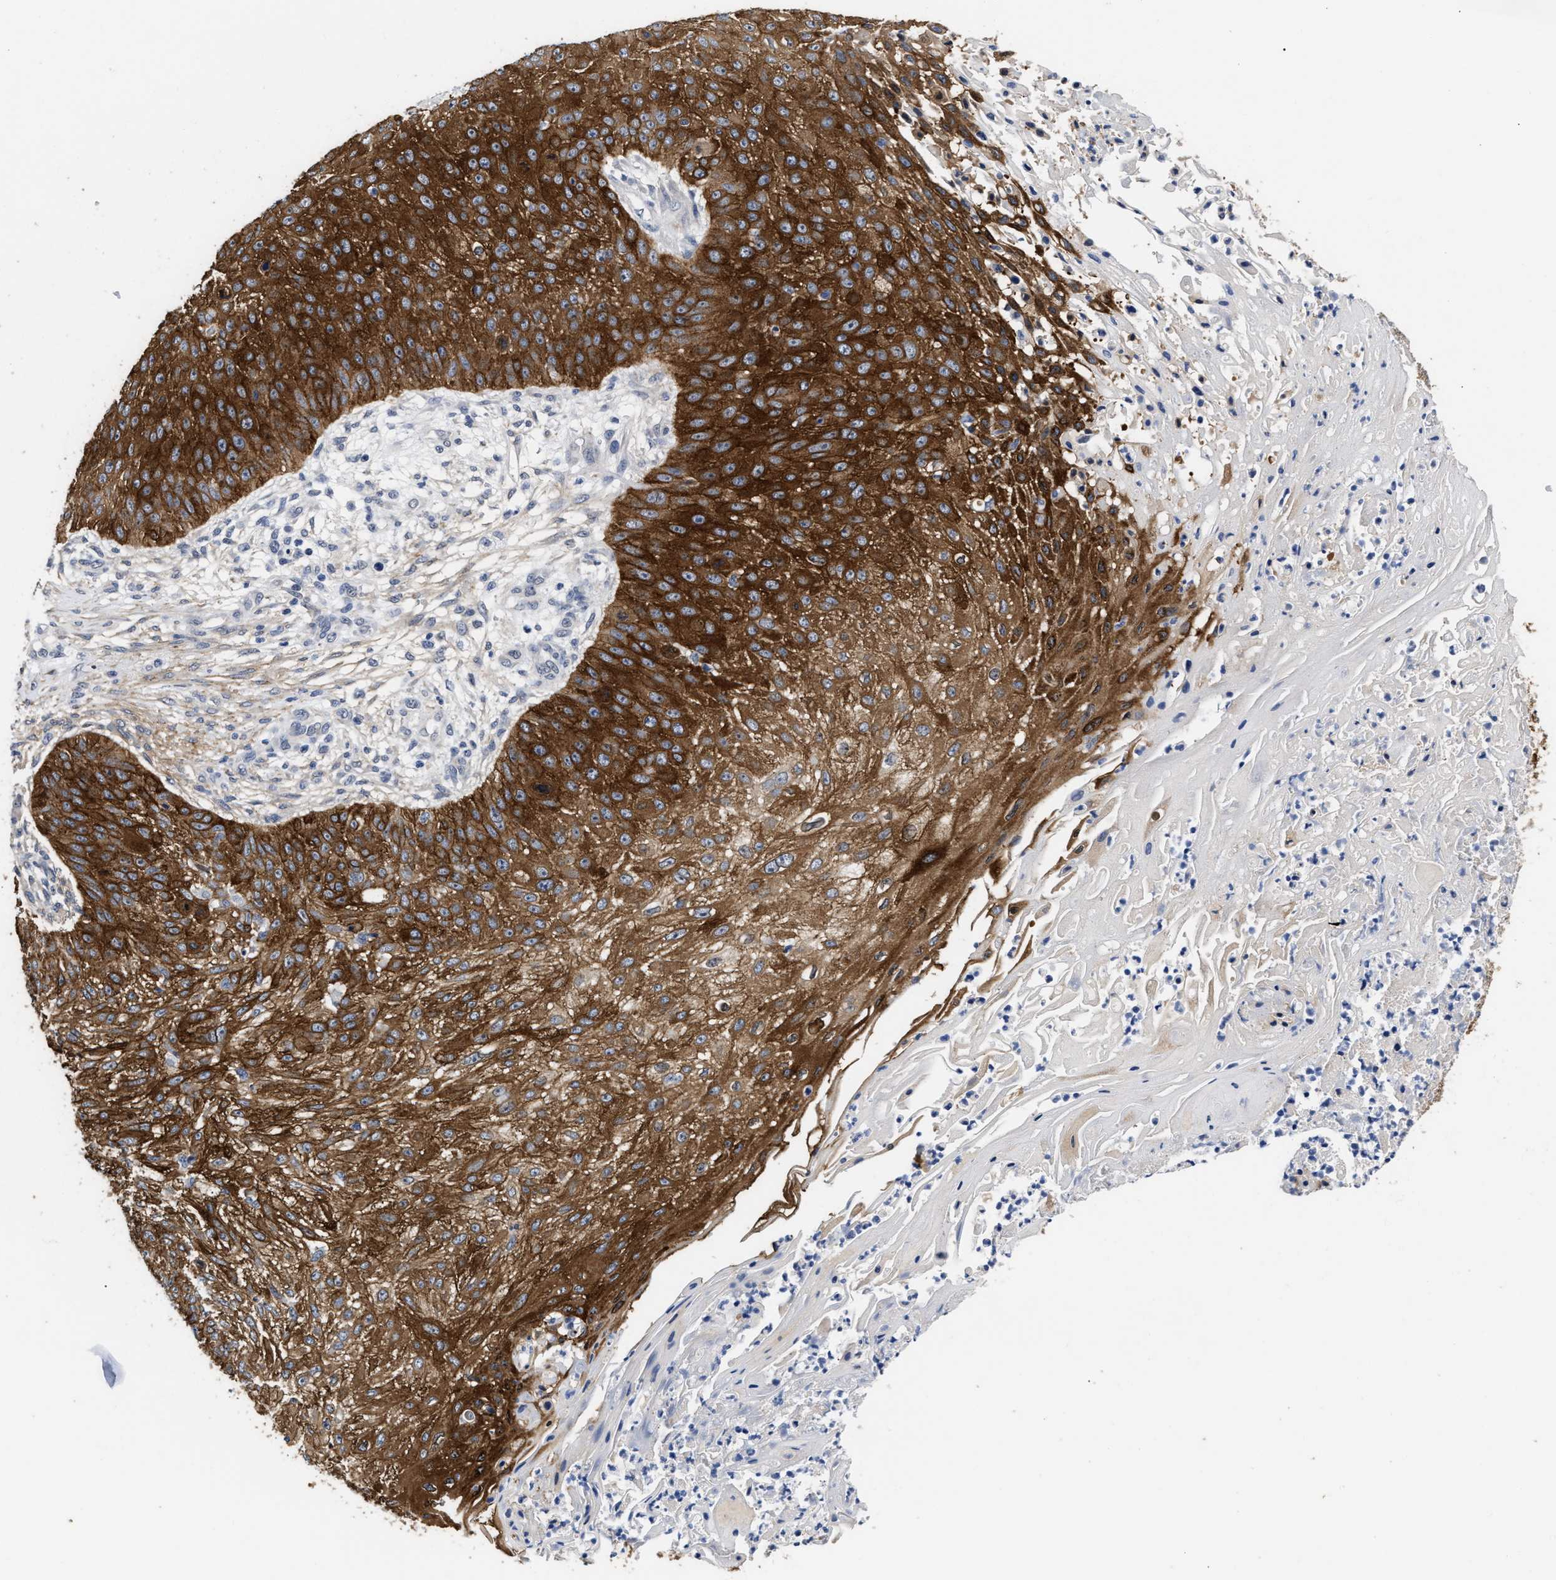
{"staining": {"intensity": "strong", "quantity": ">75%", "location": "cytoplasmic/membranous"}, "tissue": "skin cancer", "cell_type": "Tumor cells", "image_type": "cancer", "snomed": [{"axis": "morphology", "description": "Squamous cell carcinoma, NOS"}, {"axis": "topography", "description": "Skin"}], "caption": "Immunohistochemistry (IHC) photomicrograph of squamous cell carcinoma (skin) stained for a protein (brown), which shows high levels of strong cytoplasmic/membranous staining in approximately >75% of tumor cells.", "gene": "AHNAK2", "patient": {"sex": "female", "age": 80}}